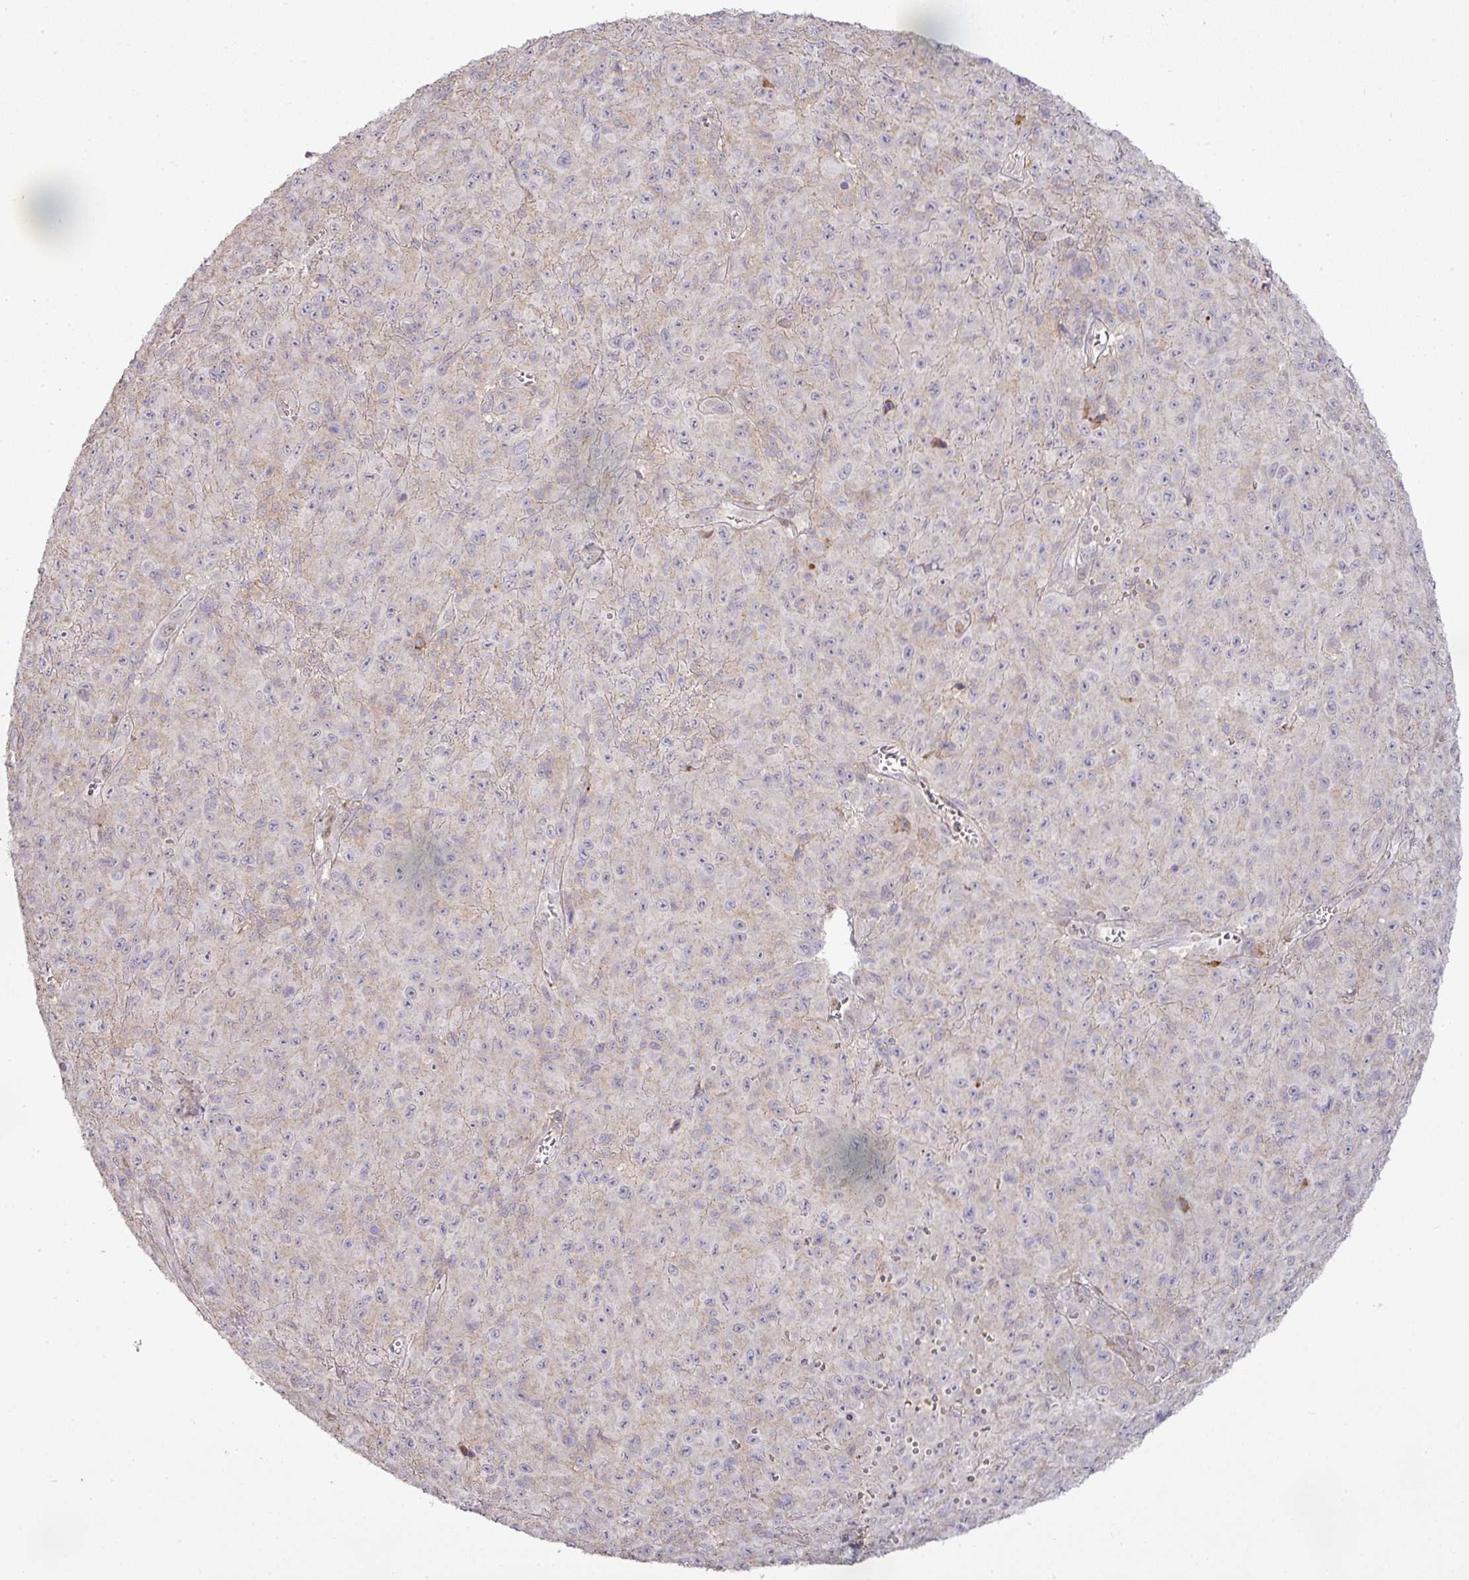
{"staining": {"intensity": "negative", "quantity": "none", "location": "none"}, "tissue": "melanoma", "cell_type": "Tumor cells", "image_type": "cancer", "snomed": [{"axis": "morphology", "description": "Malignant melanoma, NOS"}, {"axis": "topography", "description": "Skin"}], "caption": "Immunohistochemistry (IHC) image of neoplastic tissue: human melanoma stained with DAB exhibits no significant protein positivity in tumor cells. (DAB (3,3'-diaminobenzidine) IHC visualized using brightfield microscopy, high magnification).", "gene": "TPRA1", "patient": {"sex": "male", "age": 46}}